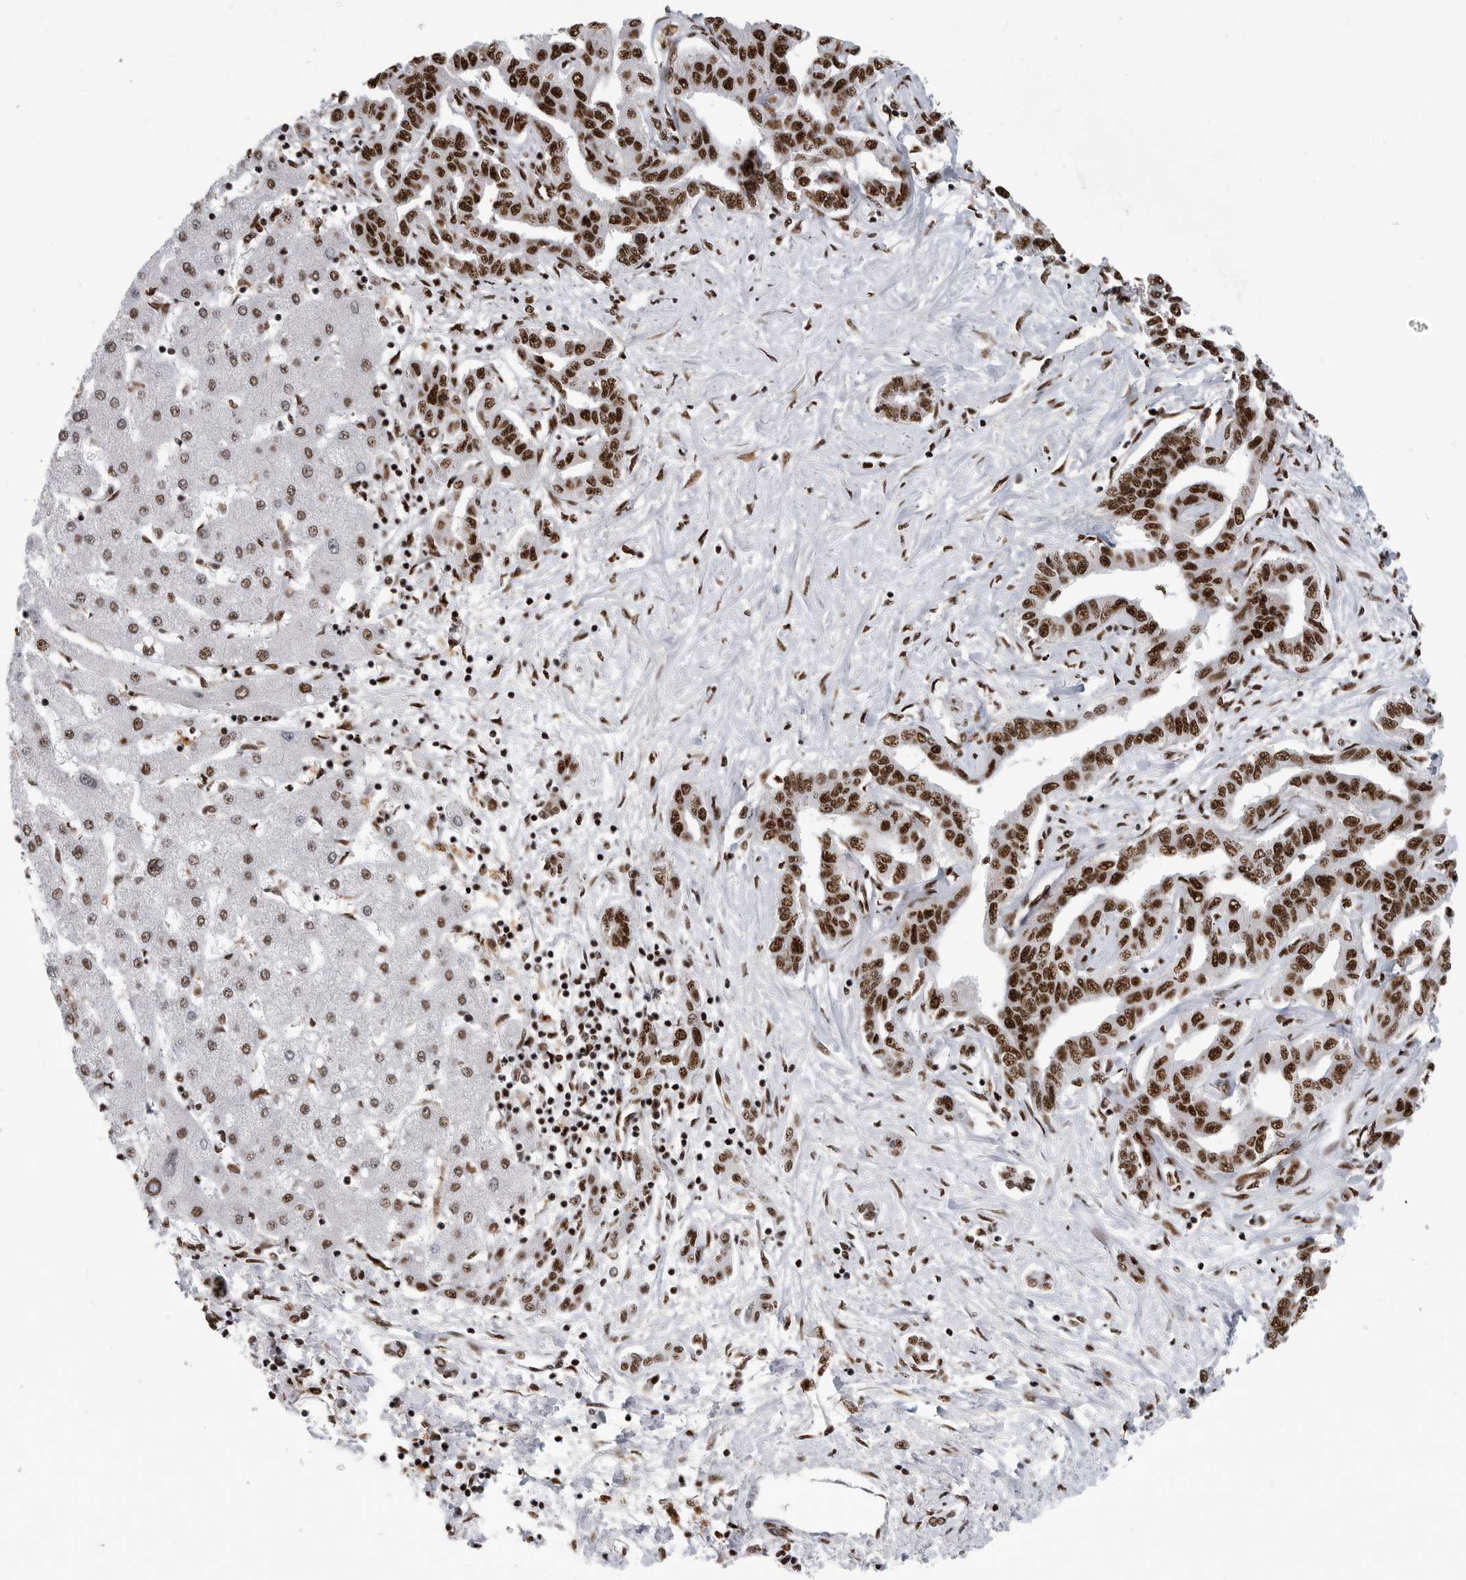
{"staining": {"intensity": "strong", "quantity": ">75%", "location": "nuclear"}, "tissue": "liver cancer", "cell_type": "Tumor cells", "image_type": "cancer", "snomed": [{"axis": "morphology", "description": "Cholangiocarcinoma"}, {"axis": "topography", "description": "Liver"}], "caption": "Strong nuclear staining for a protein is appreciated in approximately >75% of tumor cells of liver cancer (cholangiocarcinoma) using immunohistochemistry.", "gene": "BCLAF1", "patient": {"sex": "male", "age": 59}}